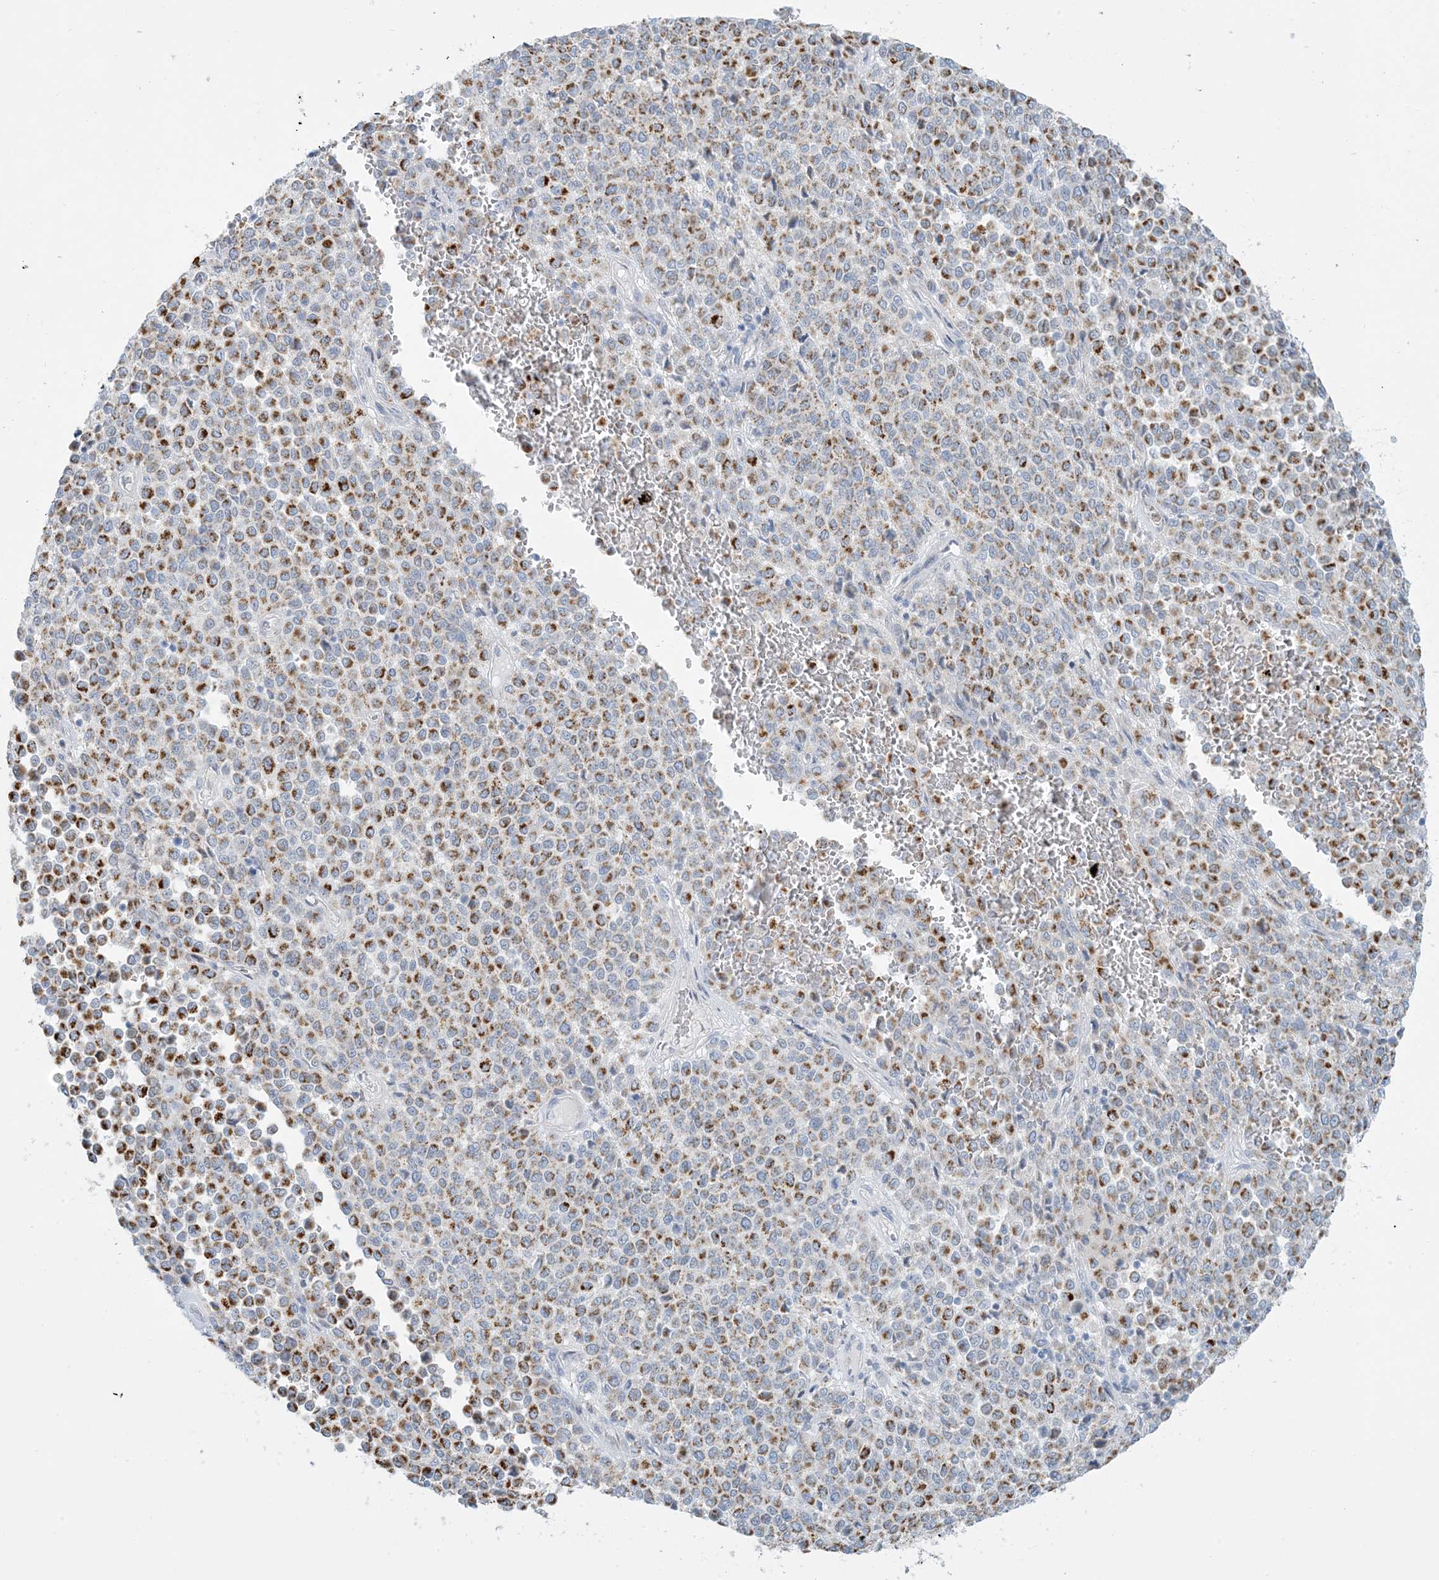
{"staining": {"intensity": "moderate", "quantity": ">75%", "location": "cytoplasmic/membranous"}, "tissue": "melanoma", "cell_type": "Tumor cells", "image_type": "cancer", "snomed": [{"axis": "morphology", "description": "Malignant melanoma, Metastatic site"}, {"axis": "topography", "description": "Pancreas"}], "caption": "Melanoma stained with DAB immunohistochemistry displays medium levels of moderate cytoplasmic/membranous expression in about >75% of tumor cells. (DAB = brown stain, brightfield microscopy at high magnification).", "gene": "ZDHHC4", "patient": {"sex": "female", "age": 30}}